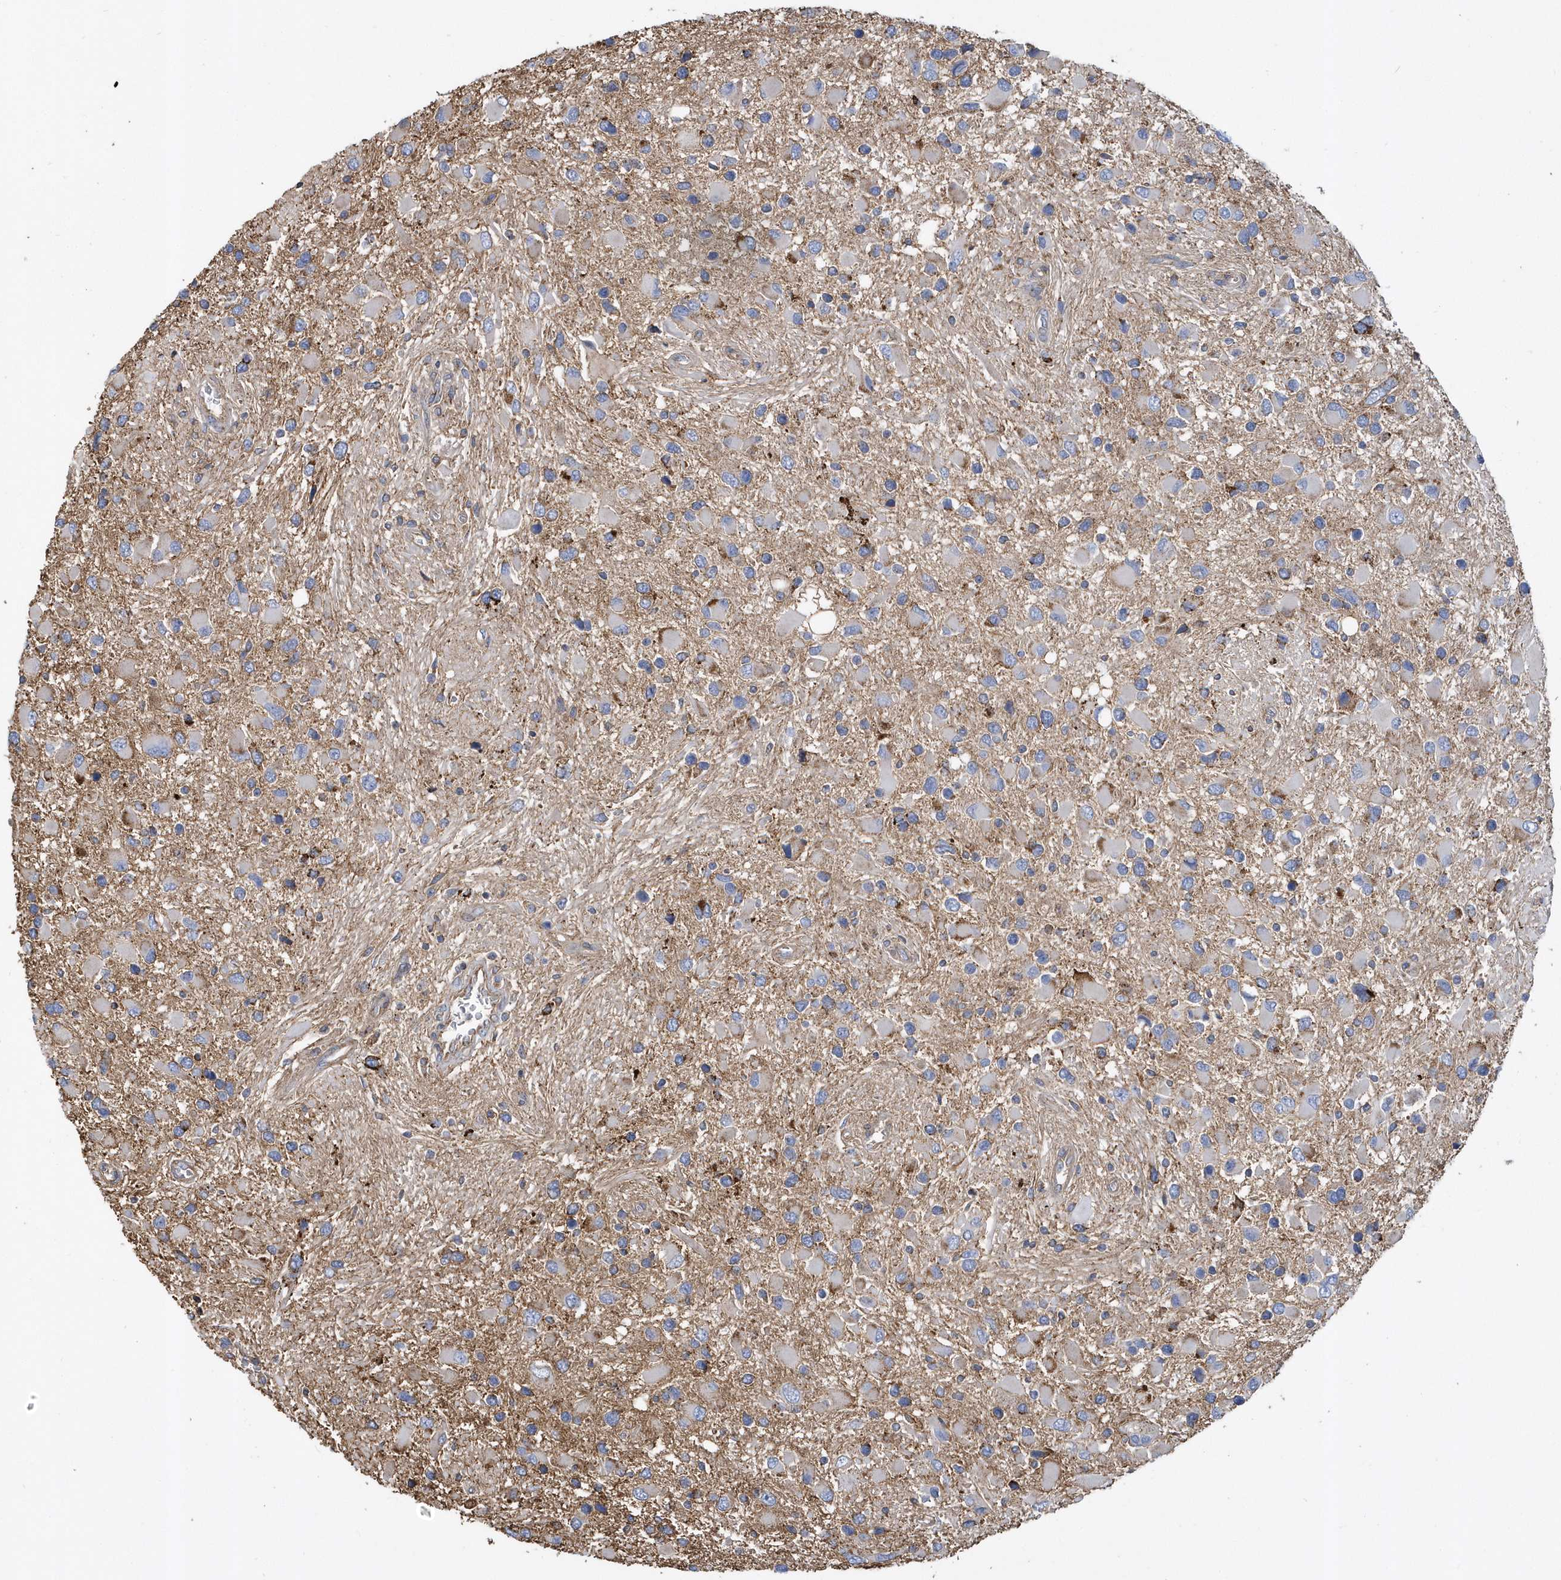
{"staining": {"intensity": "negative", "quantity": "none", "location": "none"}, "tissue": "glioma", "cell_type": "Tumor cells", "image_type": "cancer", "snomed": [{"axis": "morphology", "description": "Glioma, malignant, High grade"}, {"axis": "topography", "description": "Brain"}], "caption": "An immunohistochemistry (IHC) histopathology image of glioma is shown. There is no staining in tumor cells of glioma.", "gene": "TRAIP", "patient": {"sex": "male", "age": 53}}